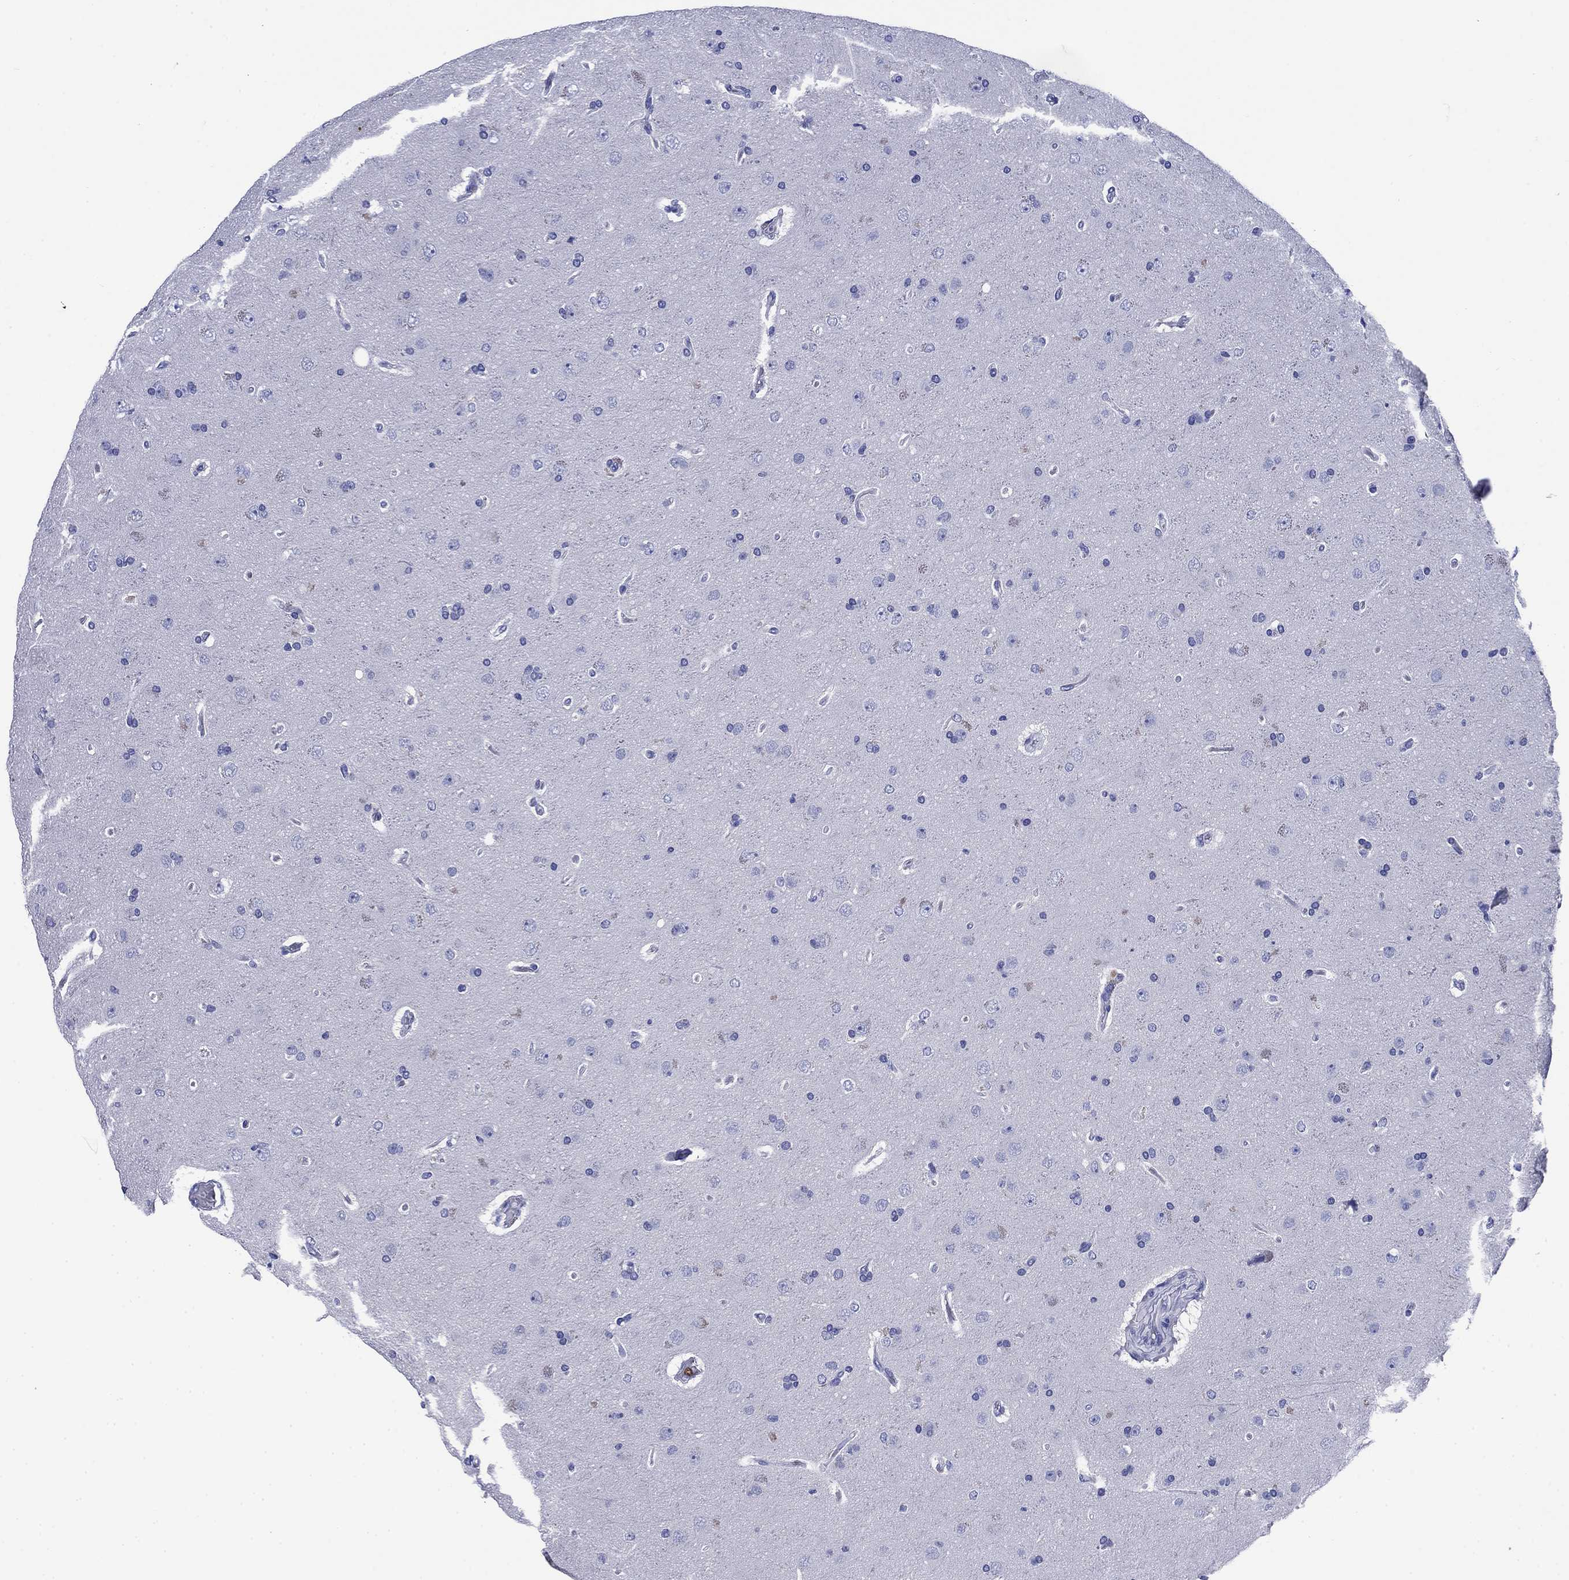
{"staining": {"intensity": "negative", "quantity": "none", "location": "none"}, "tissue": "glioma", "cell_type": "Tumor cells", "image_type": "cancer", "snomed": [{"axis": "morphology", "description": "Glioma, malignant, NOS"}, {"axis": "topography", "description": "Cerebral cortex"}], "caption": "IHC photomicrograph of malignant glioma stained for a protein (brown), which demonstrates no positivity in tumor cells. (Stains: DAB IHC with hematoxylin counter stain, Microscopy: brightfield microscopy at high magnification).", "gene": "TFR2", "patient": {"sex": "male", "age": 58}}